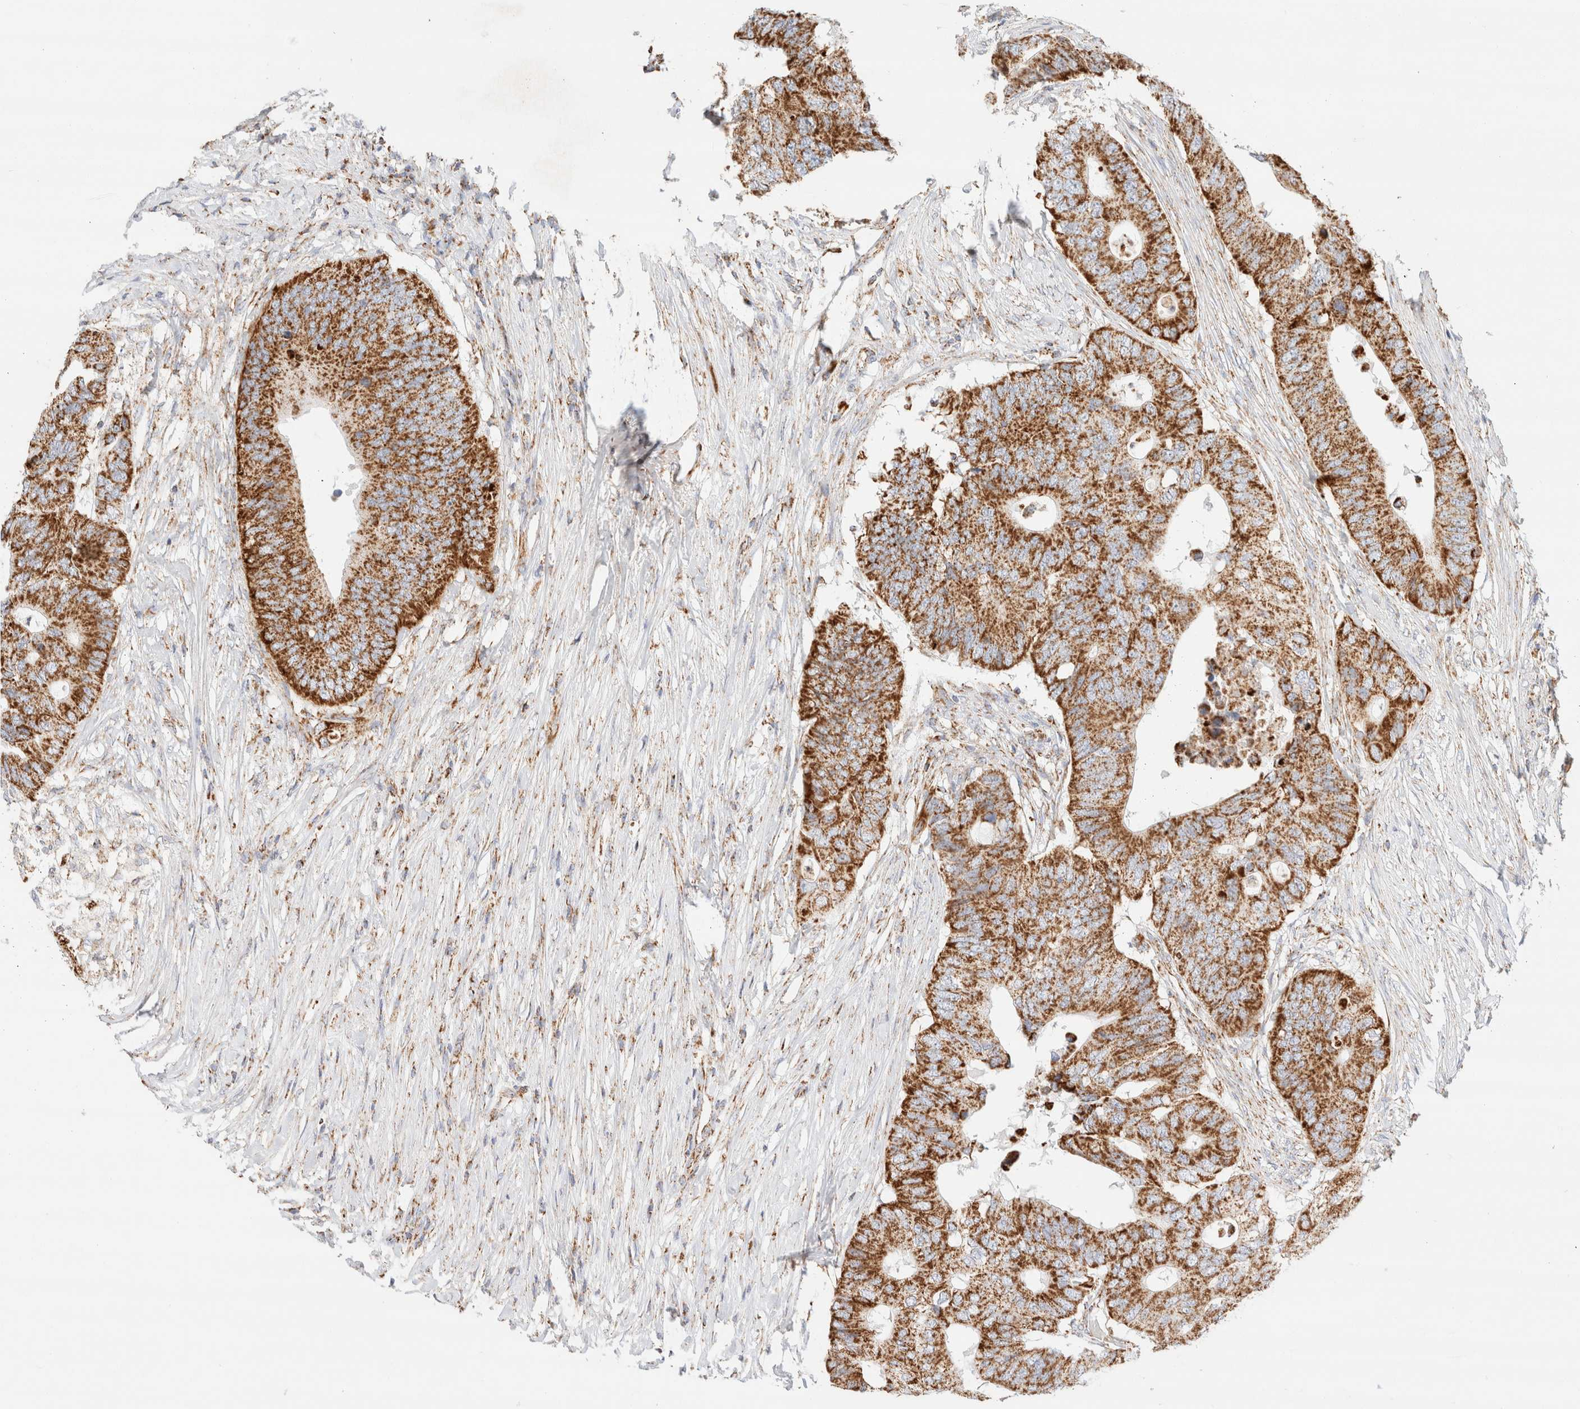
{"staining": {"intensity": "strong", "quantity": ">75%", "location": "cytoplasmic/membranous"}, "tissue": "colorectal cancer", "cell_type": "Tumor cells", "image_type": "cancer", "snomed": [{"axis": "morphology", "description": "Adenocarcinoma, NOS"}, {"axis": "topography", "description": "Colon"}], "caption": "IHC (DAB (3,3'-diaminobenzidine)) staining of colorectal cancer reveals strong cytoplasmic/membranous protein expression in approximately >75% of tumor cells.", "gene": "PHB2", "patient": {"sex": "male", "age": 71}}